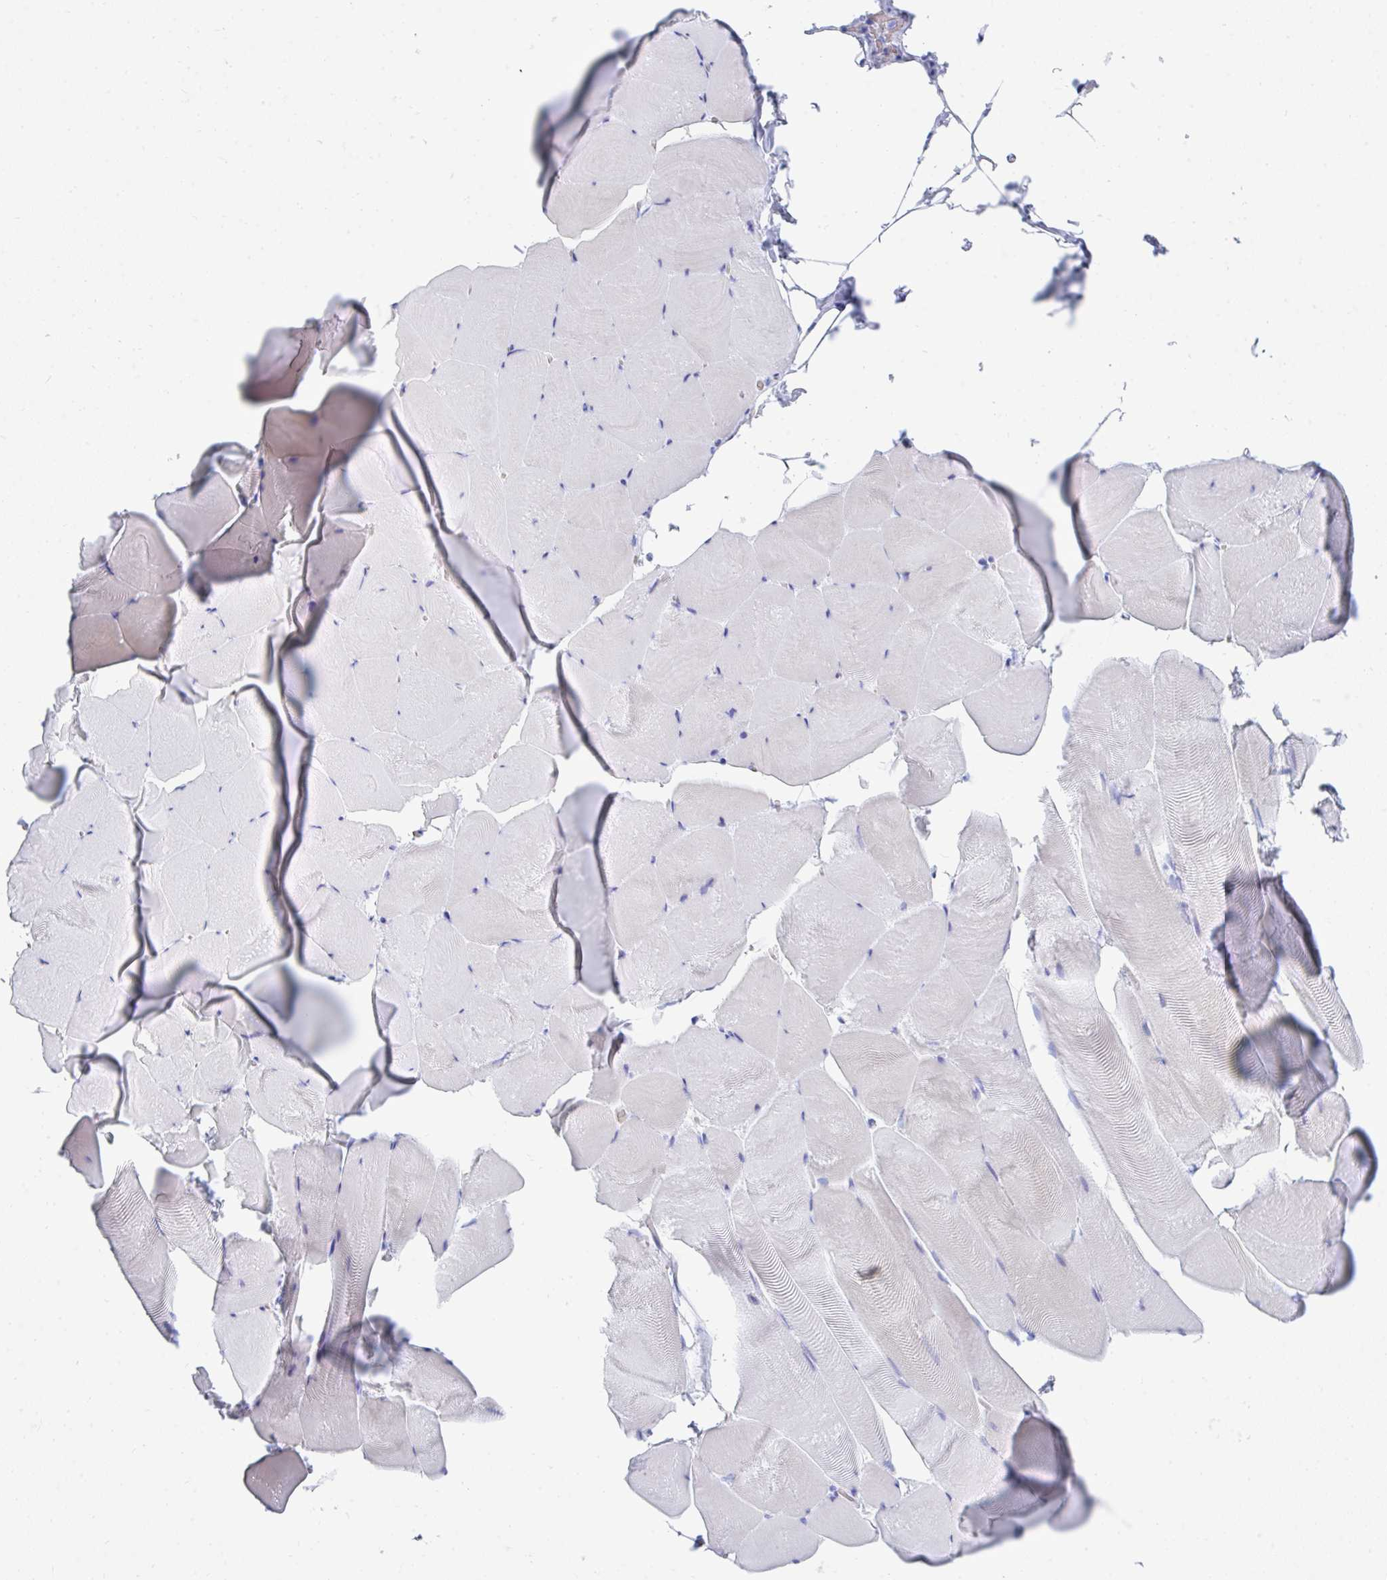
{"staining": {"intensity": "negative", "quantity": "none", "location": "none"}, "tissue": "skeletal muscle", "cell_type": "Myocytes", "image_type": "normal", "snomed": [{"axis": "morphology", "description": "Normal tissue, NOS"}, {"axis": "topography", "description": "Skeletal muscle"}], "caption": "IHC photomicrograph of benign skeletal muscle: human skeletal muscle stained with DAB (3,3'-diaminobenzidine) displays no significant protein staining in myocytes.", "gene": "MROH2B", "patient": {"sex": "female", "age": 64}}